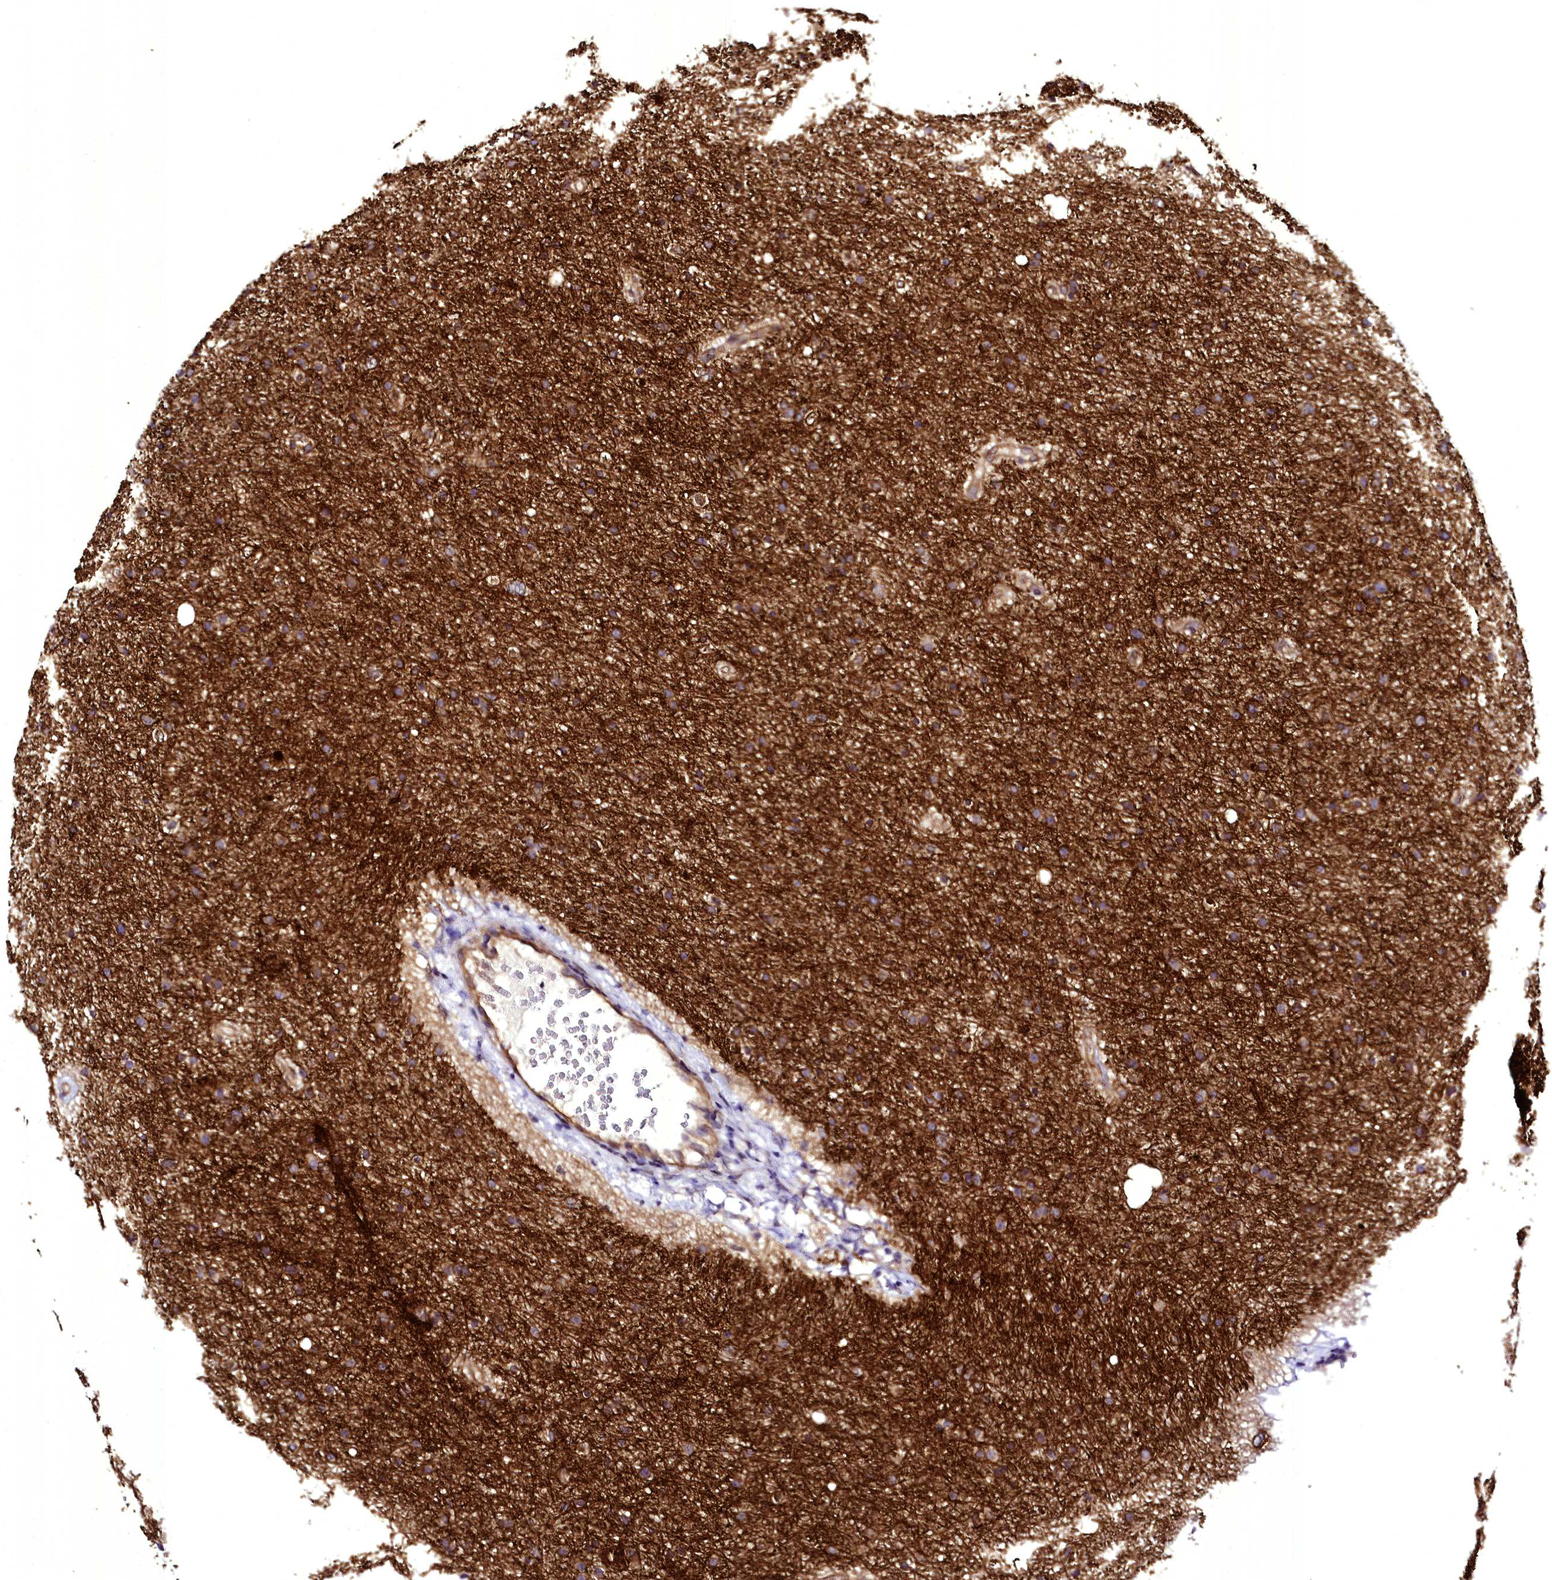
{"staining": {"intensity": "strong", "quantity": ">75%", "location": "cytoplasmic/membranous"}, "tissue": "glioma", "cell_type": "Tumor cells", "image_type": "cancer", "snomed": [{"axis": "morphology", "description": "Glioma, malignant, Low grade"}, {"axis": "topography", "description": "Cerebral cortex"}], "caption": "This image displays immunohistochemistry (IHC) staining of malignant glioma (low-grade), with high strong cytoplasmic/membranous staining in approximately >75% of tumor cells.", "gene": "STXBP1", "patient": {"sex": "female", "age": 39}}